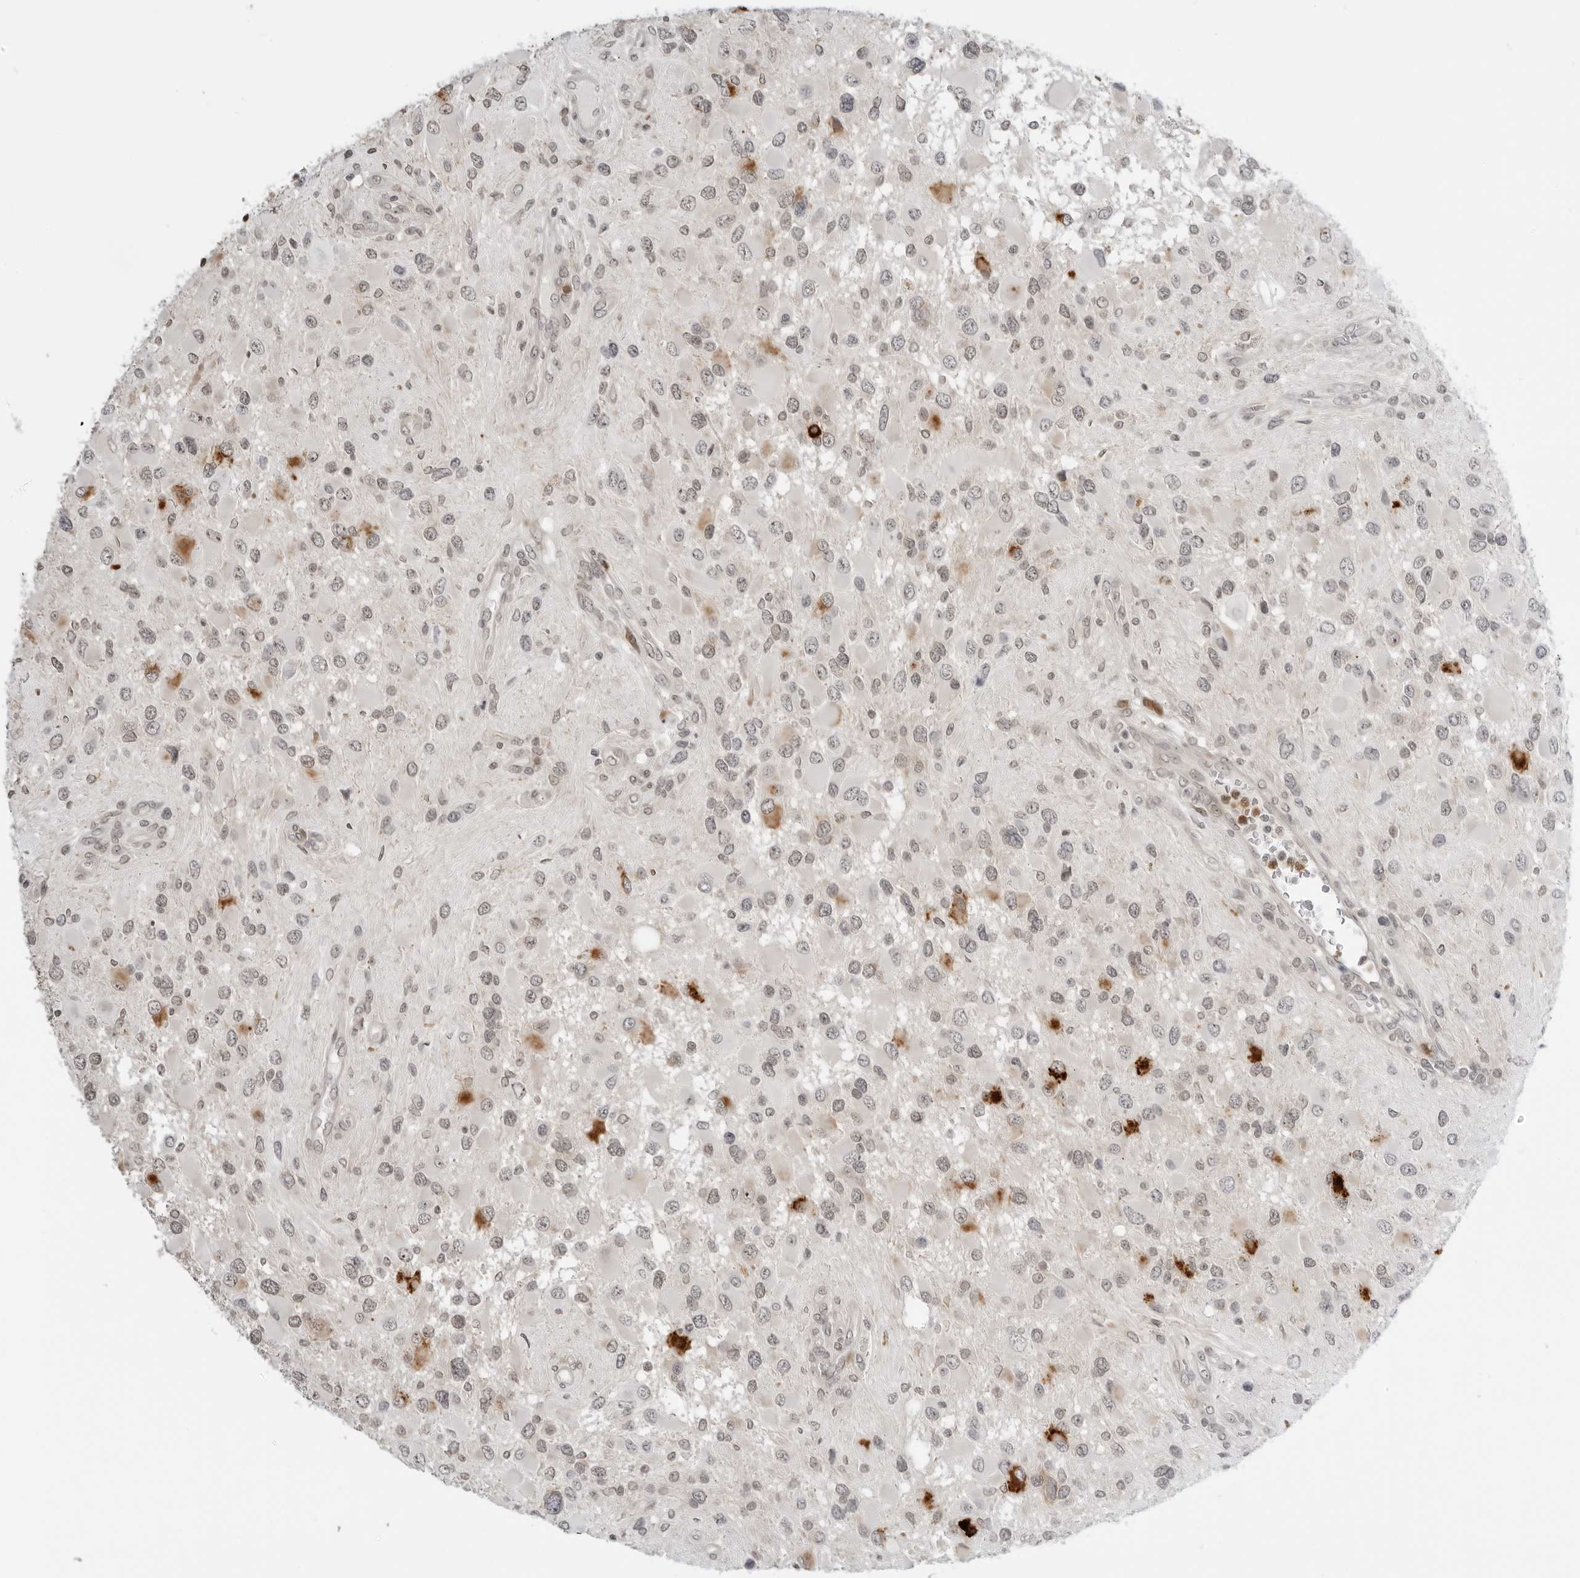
{"staining": {"intensity": "weak", "quantity": ">75%", "location": "nuclear"}, "tissue": "glioma", "cell_type": "Tumor cells", "image_type": "cancer", "snomed": [{"axis": "morphology", "description": "Glioma, malignant, High grade"}, {"axis": "topography", "description": "Brain"}], "caption": "Immunohistochemical staining of malignant high-grade glioma reveals weak nuclear protein staining in approximately >75% of tumor cells. (DAB = brown stain, brightfield microscopy at high magnification).", "gene": "SUGCT", "patient": {"sex": "male", "age": 53}}